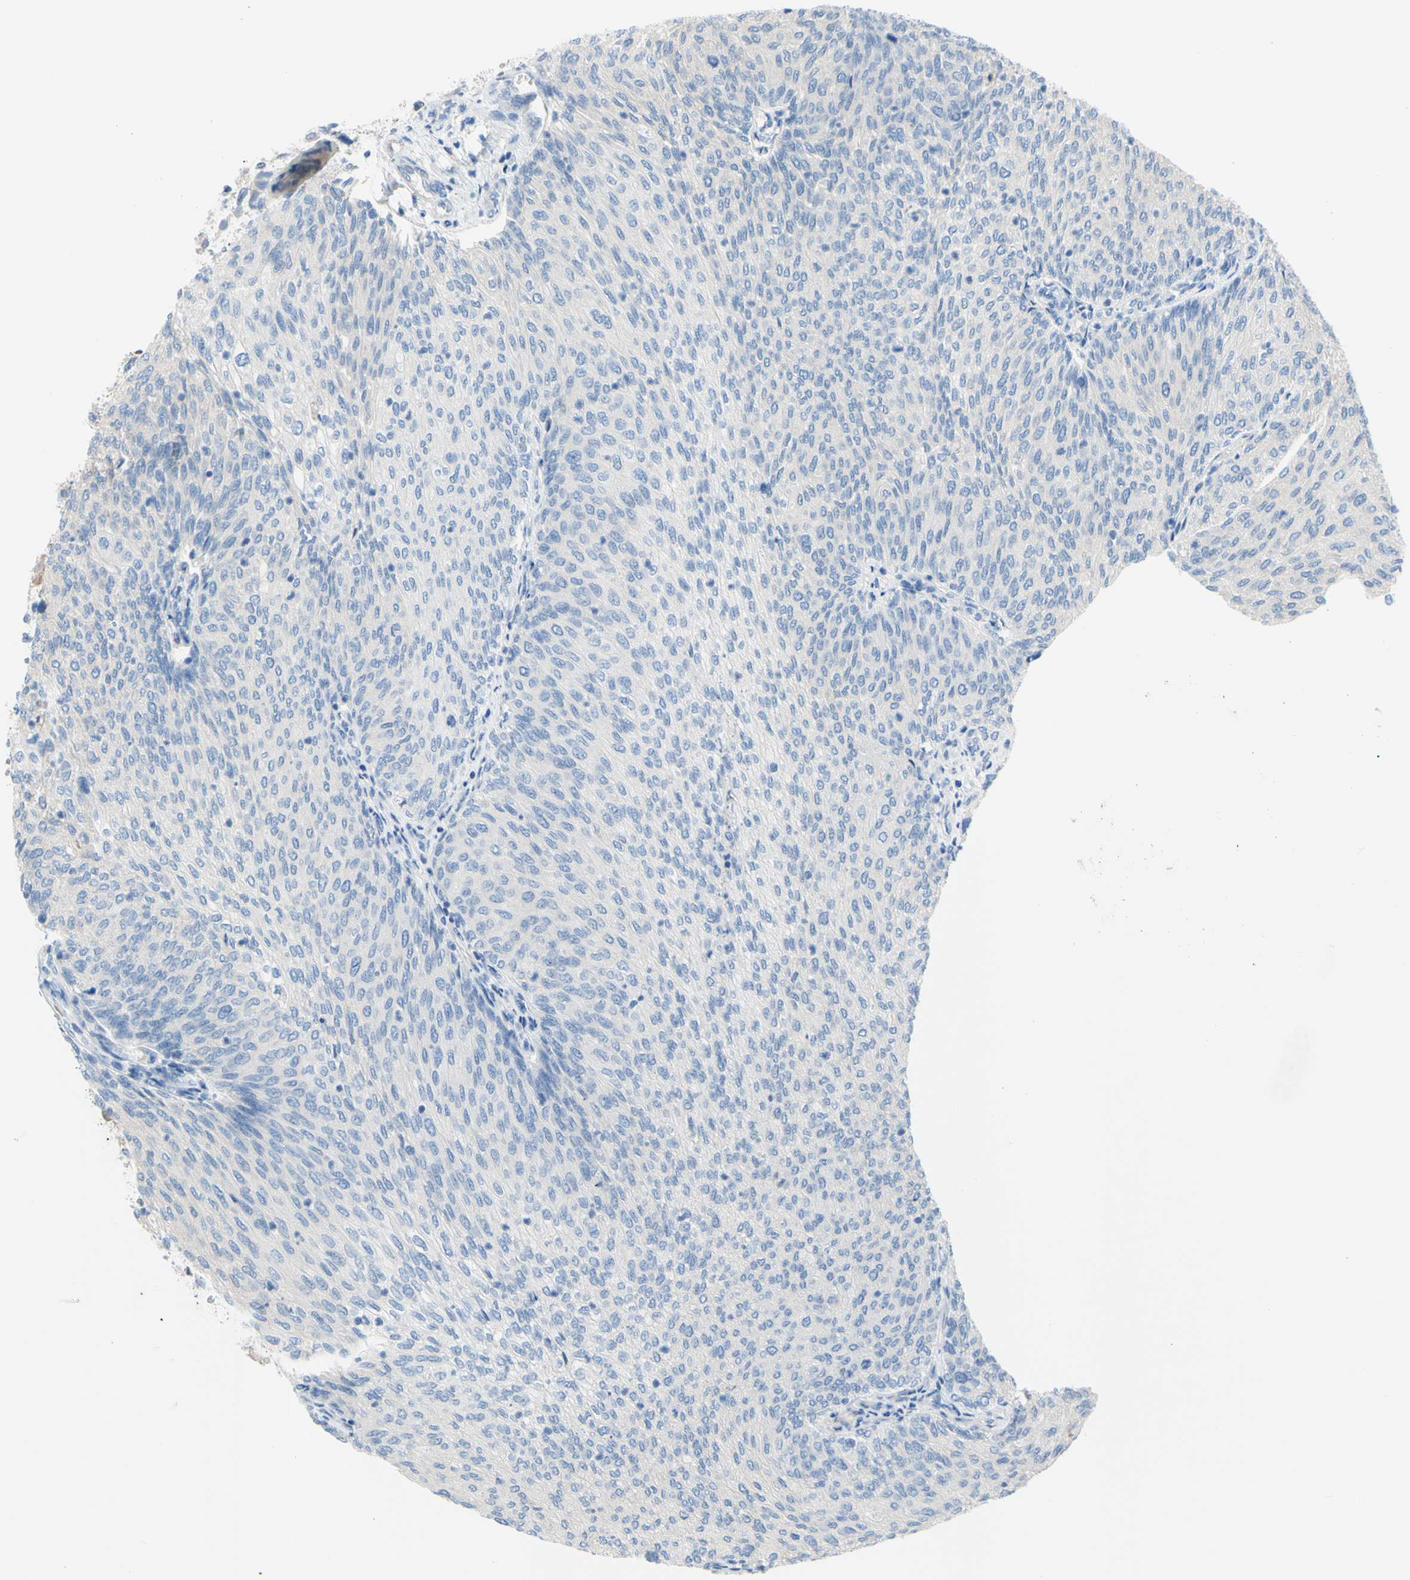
{"staining": {"intensity": "negative", "quantity": "none", "location": "none"}, "tissue": "urothelial cancer", "cell_type": "Tumor cells", "image_type": "cancer", "snomed": [{"axis": "morphology", "description": "Urothelial carcinoma, Low grade"}, {"axis": "topography", "description": "Urinary bladder"}], "caption": "Immunohistochemistry of low-grade urothelial carcinoma displays no expression in tumor cells.", "gene": "TMEM59L", "patient": {"sex": "female", "age": 79}}